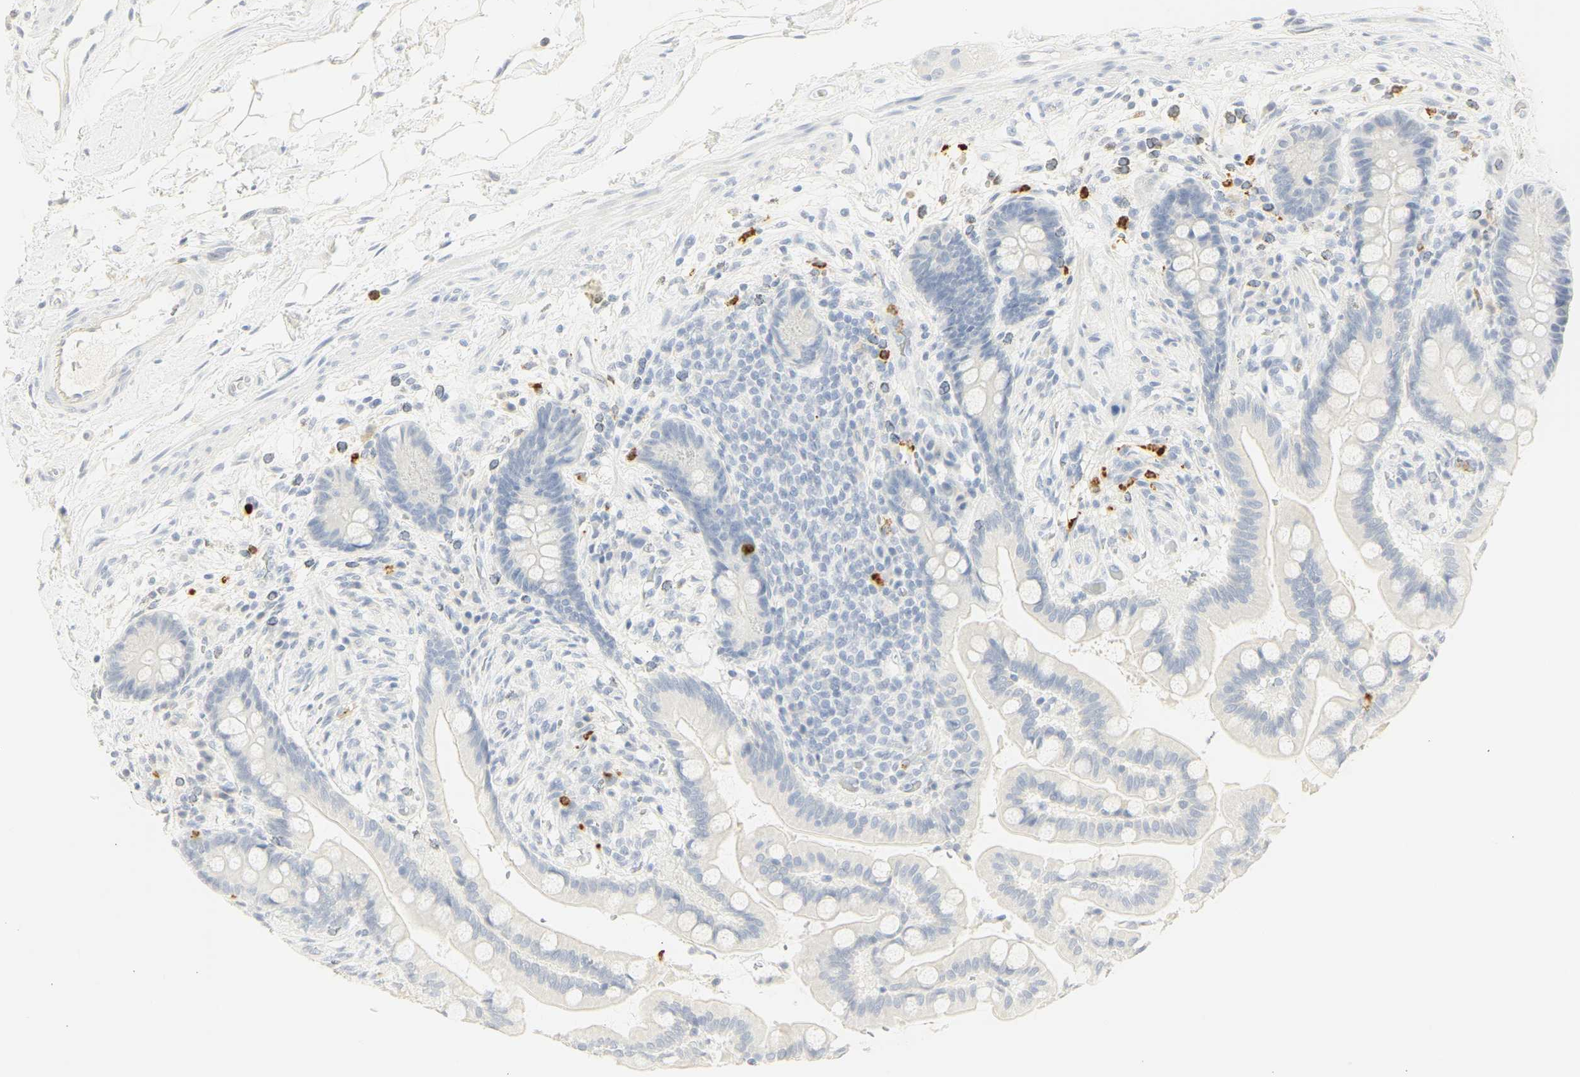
{"staining": {"intensity": "negative", "quantity": "none", "location": "none"}, "tissue": "colon", "cell_type": "Endothelial cells", "image_type": "normal", "snomed": [{"axis": "morphology", "description": "Normal tissue, NOS"}, {"axis": "topography", "description": "Colon"}], "caption": "This is an IHC photomicrograph of unremarkable human colon. There is no positivity in endothelial cells.", "gene": "MPO", "patient": {"sex": "male", "age": 73}}